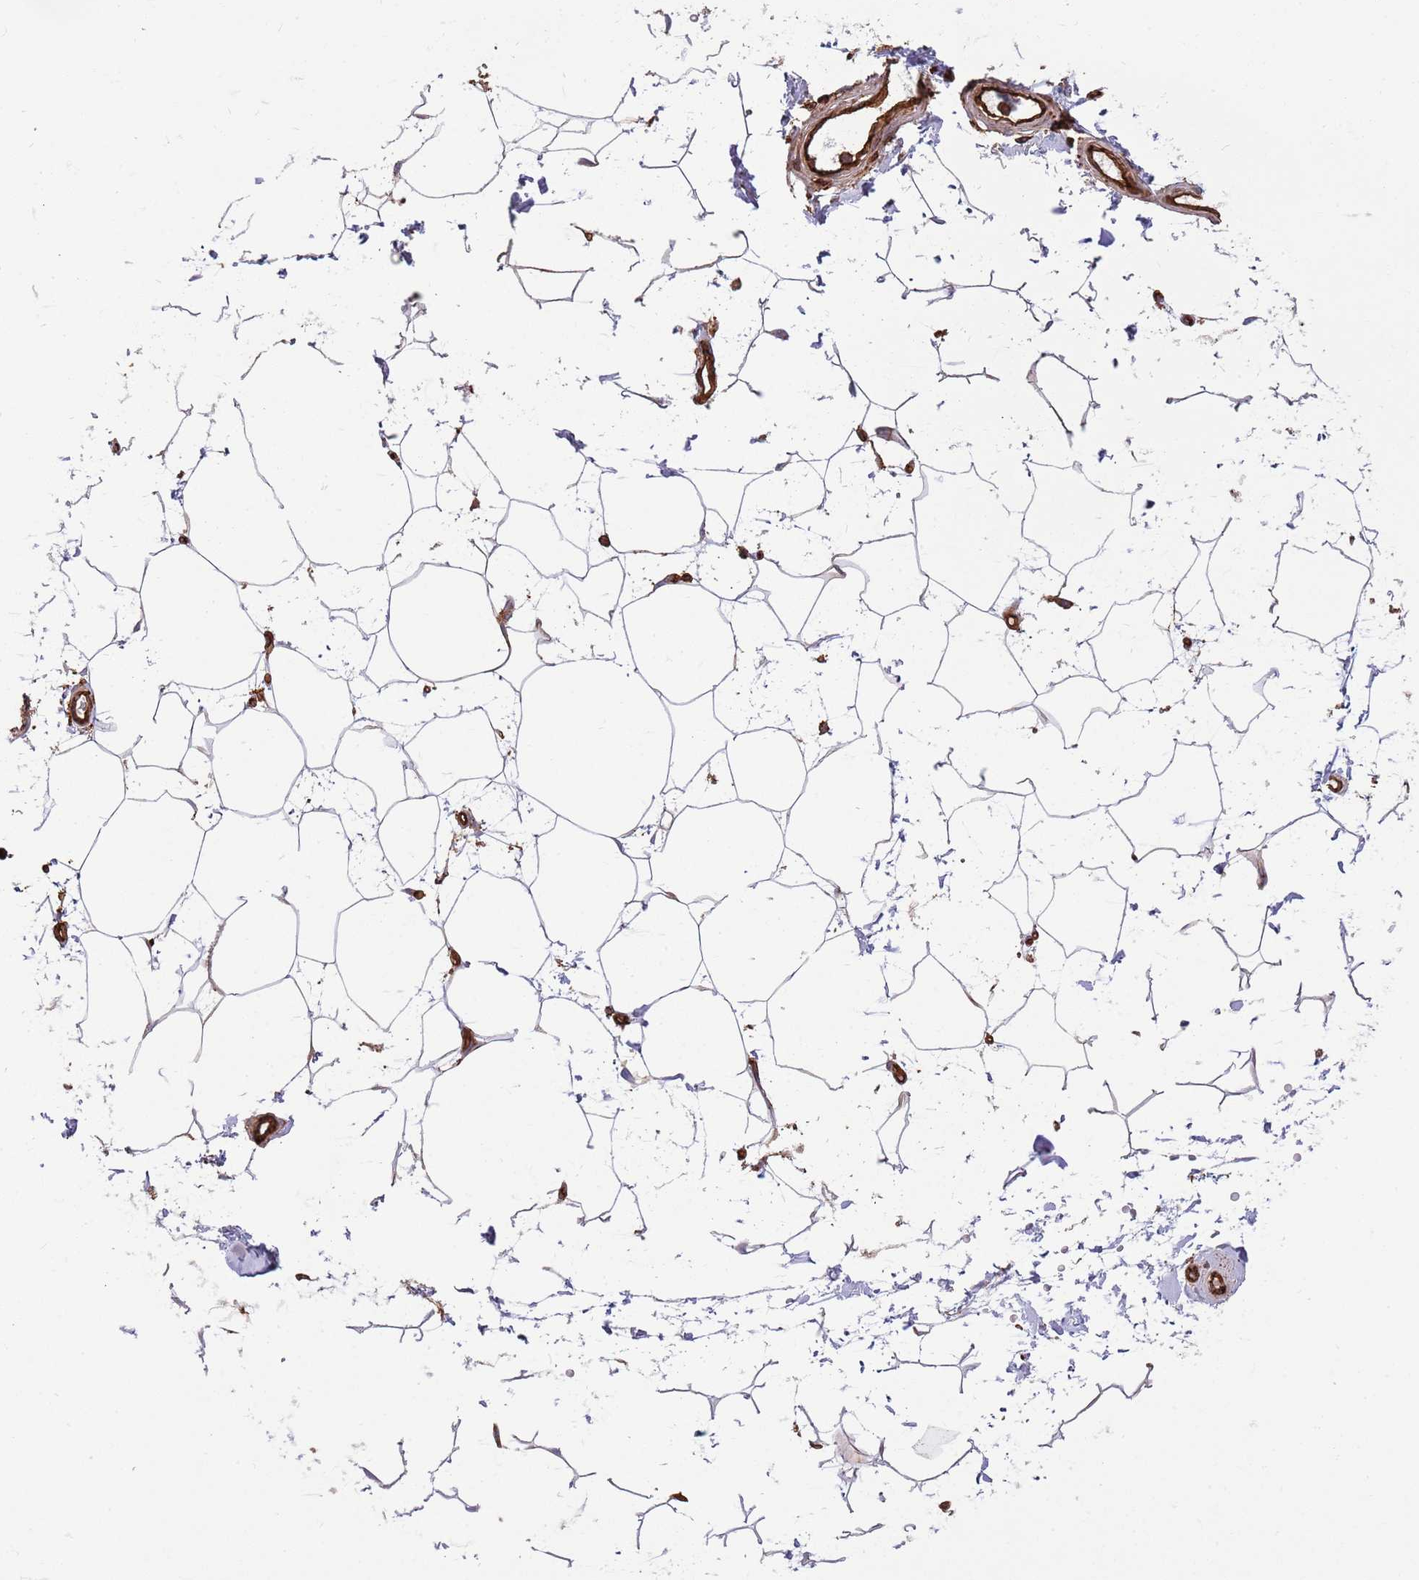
{"staining": {"intensity": "negative", "quantity": "none", "location": "none"}, "tissue": "adipose tissue", "cell_type": "Adipocytes", "image_type": "normal", "snomed": [{"axis": "morphology", "description": "Normal tissue, NOS"}, {"axis": "topography", "description": "Soft tissue"}, {"axis": "topography", "description": "Adipose tissue"}, {"axis": "topography", "description": "Vascular tissue"}, {"axis": "topography", "description": "Peripheral nerve tissue"}], "caption": "Unremarkable adipose tissue was stained to show a protein in brown. There is no significant staining in adipocytes. Nuclei are stained in blue.", "gene": "KBTBD6", "patient": {"sex": "male", "age": 74}}